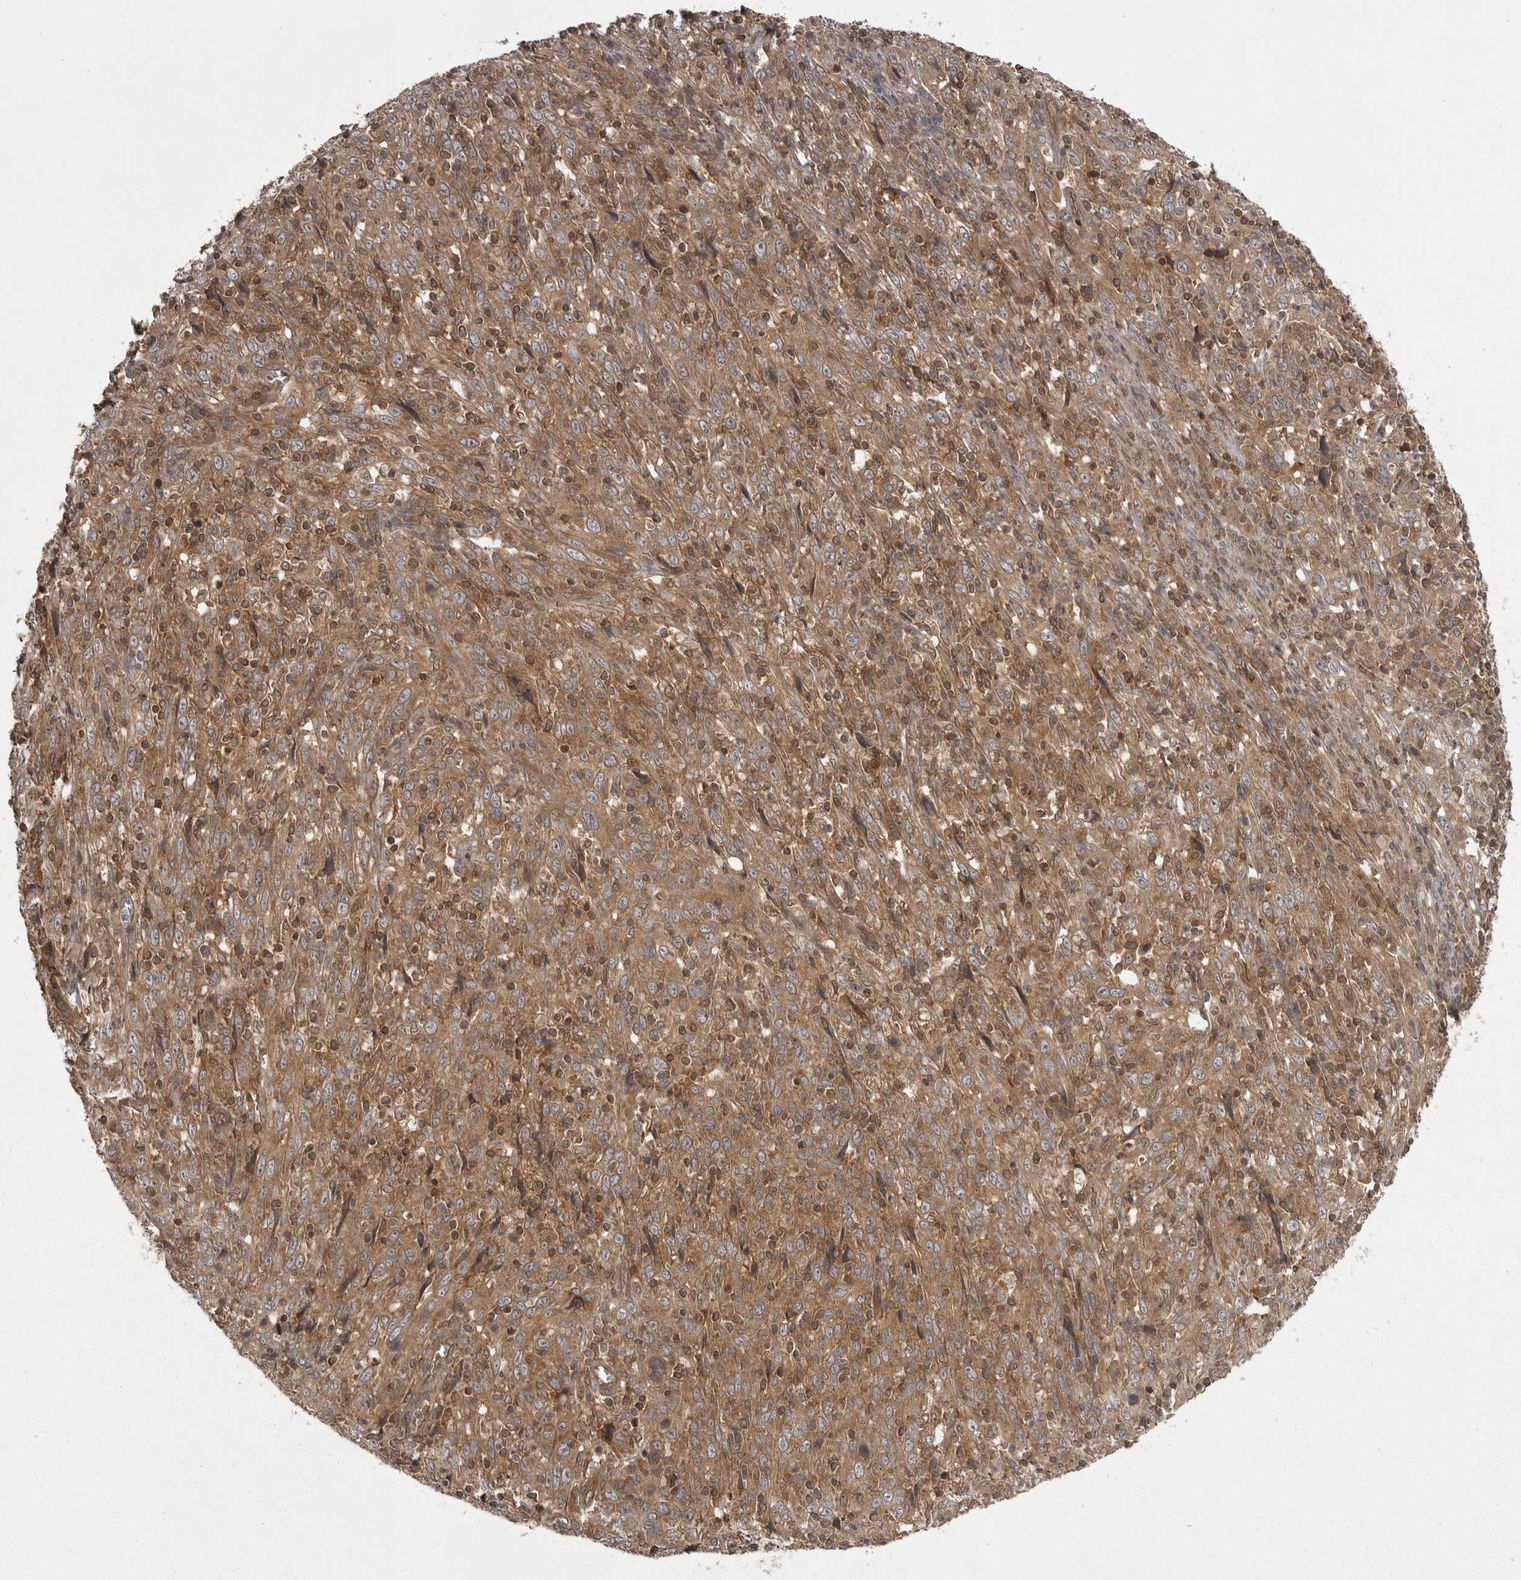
{"staining": {"intensity": "moderate", "quantity": ">75%", "location": "cytoplasmic/membranous"}, "tissue": "cervical cancer", "cell_type": "Tumor cells", "image_type": "cancer", "snomed": [{"axis": "morphology", "description": "Squamous cell carcinoma, NOS"}, {"axis": "topography", "description": "Cervix"}], "caption": "Immunohistochemistry micrograph of human squamous cell carcinoma (cervical) stained for a protein (brown), which displays medium levels of moderate cytoplasmic/membranous positivity in about >75% of tumor cells.", "gene": "STK24", "patient": {"sex": "female", "age": 46}}